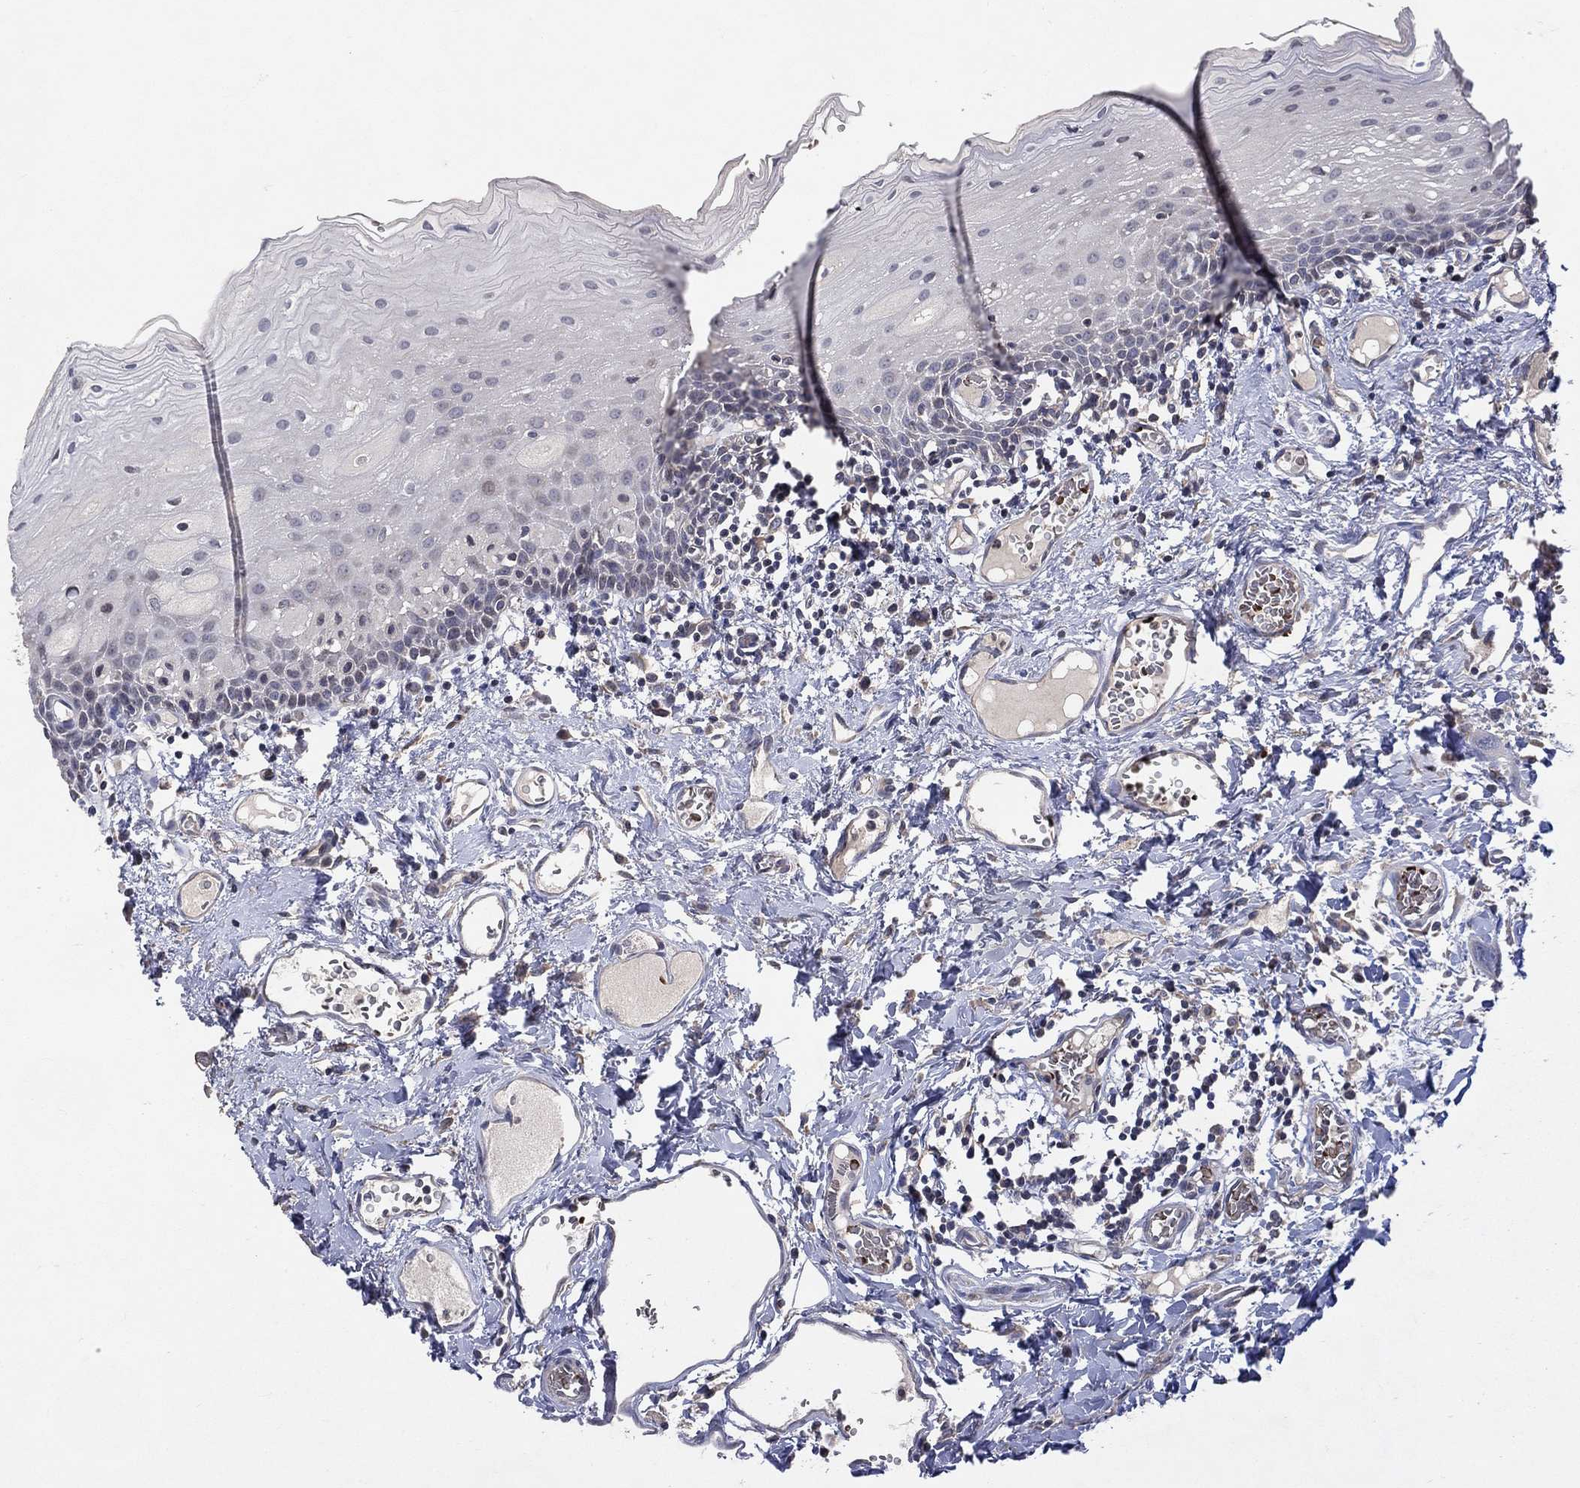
{"staining": {"intensity": "negative", "quantity": "none", "location": "none"}, "tissue": "oral mucosa", "cell_type": "Squamous epithelial cells", "image_type": "normal", "snomed": [{"axis": "morphology", "description": "Normal tissue, NOS"}, {"axis": "morphology", "description": "Squamous cell carcinoma, NOS"}, {"axis": "topography", "description": "Oral tissue"}, {"axis": "topography", "description": "Head-Neck"}], "caption": "IHC micrograph of benign oral mucosa: human oral mucosa stained with DAB (3,3'-diaminobenzidine) exhibits no significant protein staining in squamous epithelial cells.", "gene": "DNAH7", "patient": {"sex": "female", "age": 70}}